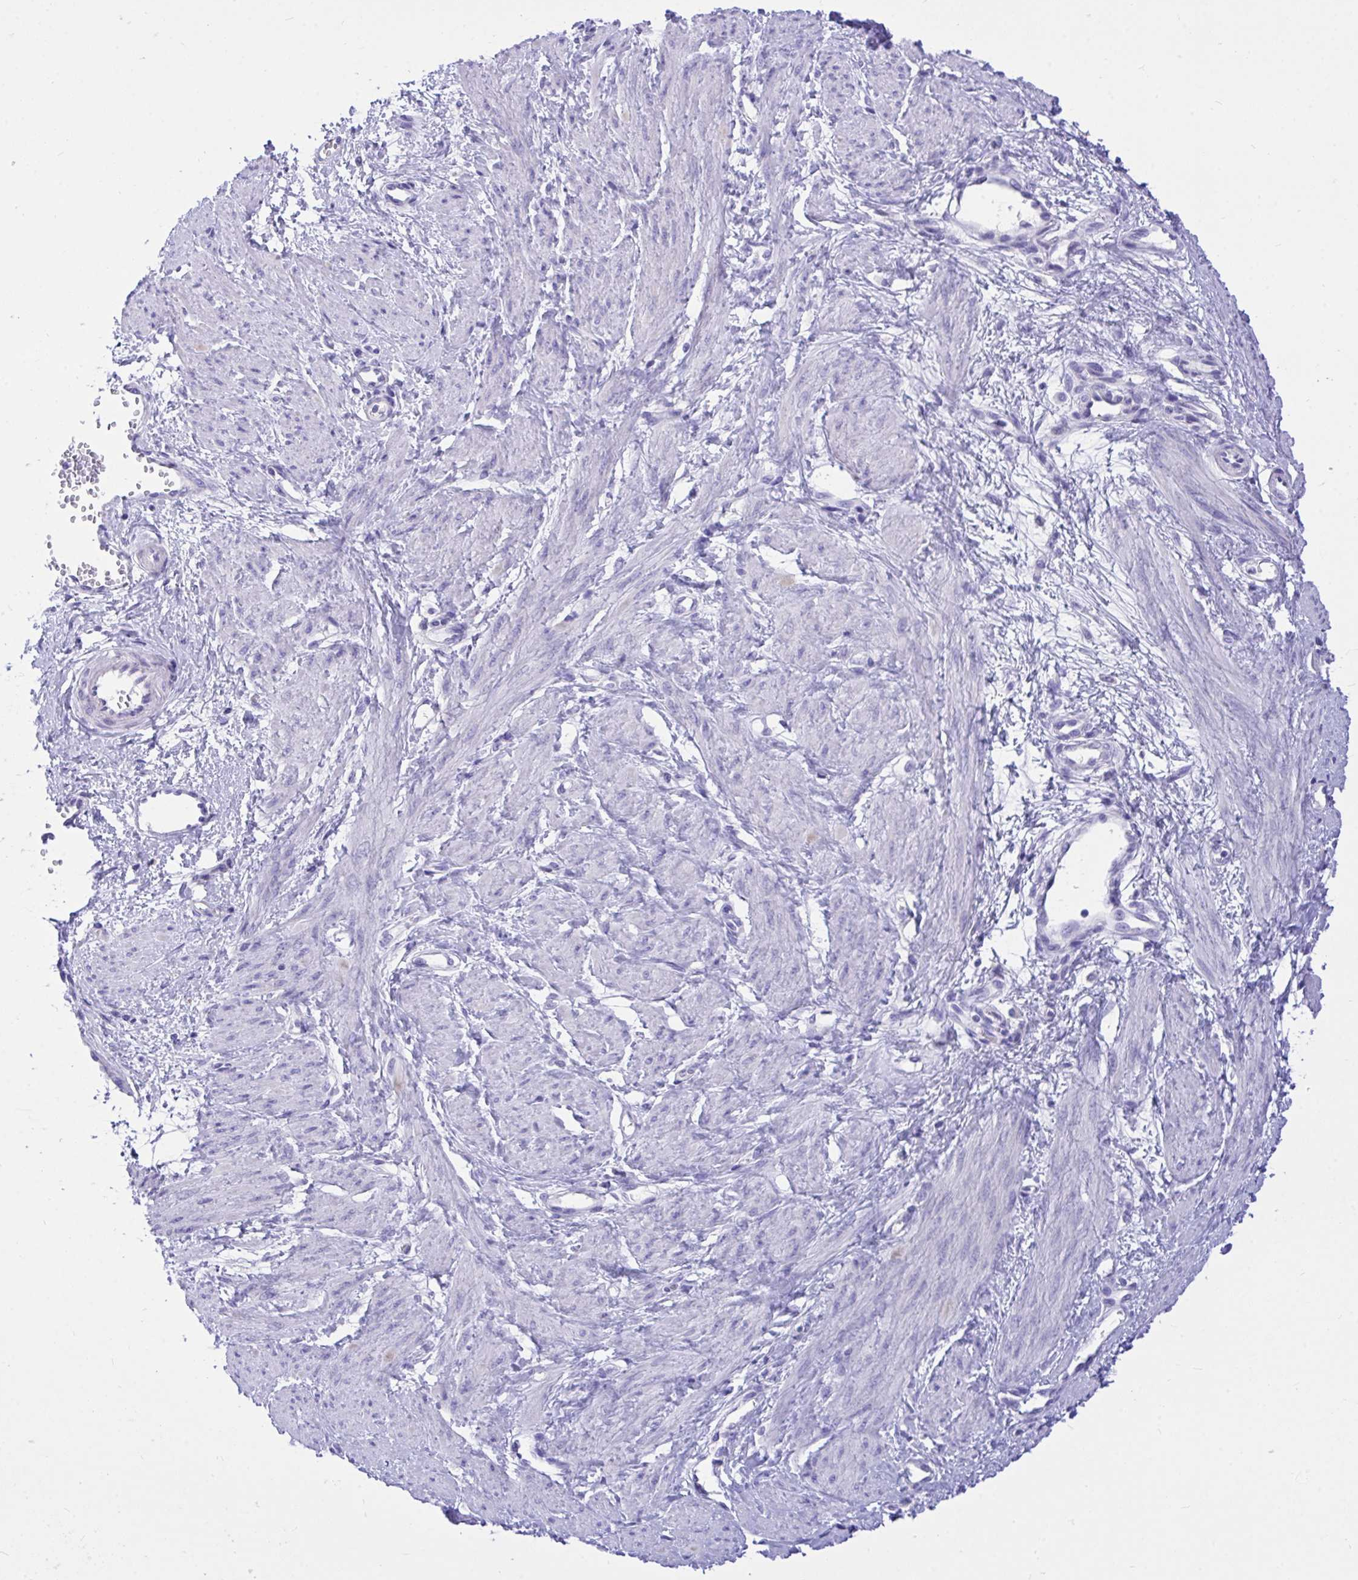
{"staining": {"intensity": "negative", "quantity": "none", "location": "none"}, "tissue": "smooth muscle", "cell_type": "Smooth muscle cells", "image_type": "normal", "snomed": [{"axis": "morphology", "description": "Normal tissue, NOS"}, {"axis": "topography", "description": "Smooth muscle"}, {"axis": "topography", "description": "Uterus"}], "caption": "Immunohistochemistry micrograph of normal smooth muscle stained for a protein (brown), which shows no positivity in smooth muscle cells.", "gene": "MON1A", "patient": {"sex": "female", "age": 39}}